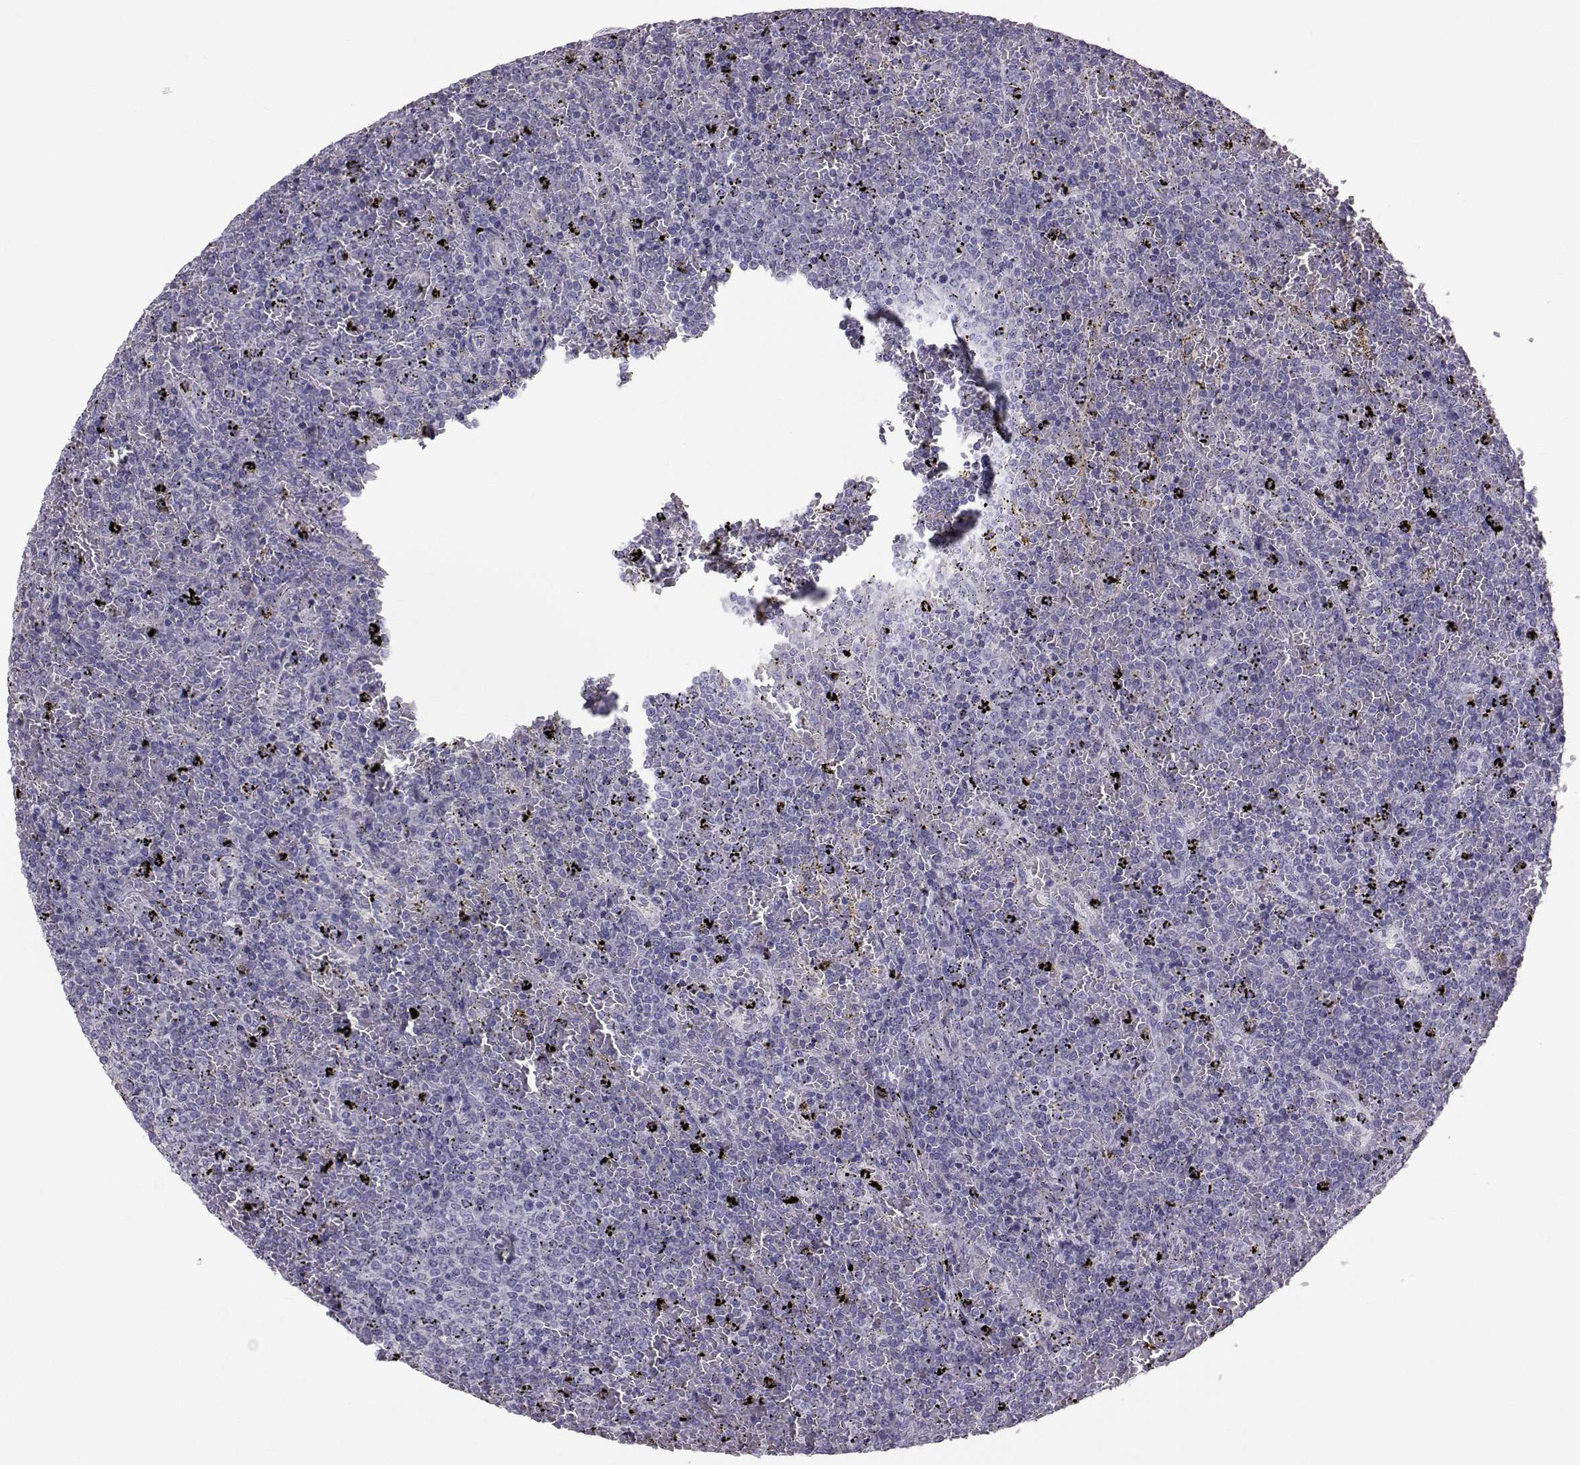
{"staining": {"intensity": "negative", "quantity": "none", "location": "none"}, "tissue": "lymphoma", "cell_type": "Tumor cells", "image_type": "cancer", "snomed": [{"axis": "morphology", "description": "Malignant lymphoma, non-Hodgkin's type, Low grade"}, {"axis": "topography", "description": "Spleen"}], "caption": "Immunohistochemical staining of lymphoma displays no significant expression in tumor cells.", "gene": "GARIN3", "patient": {"sex": "female", "age": 77}}